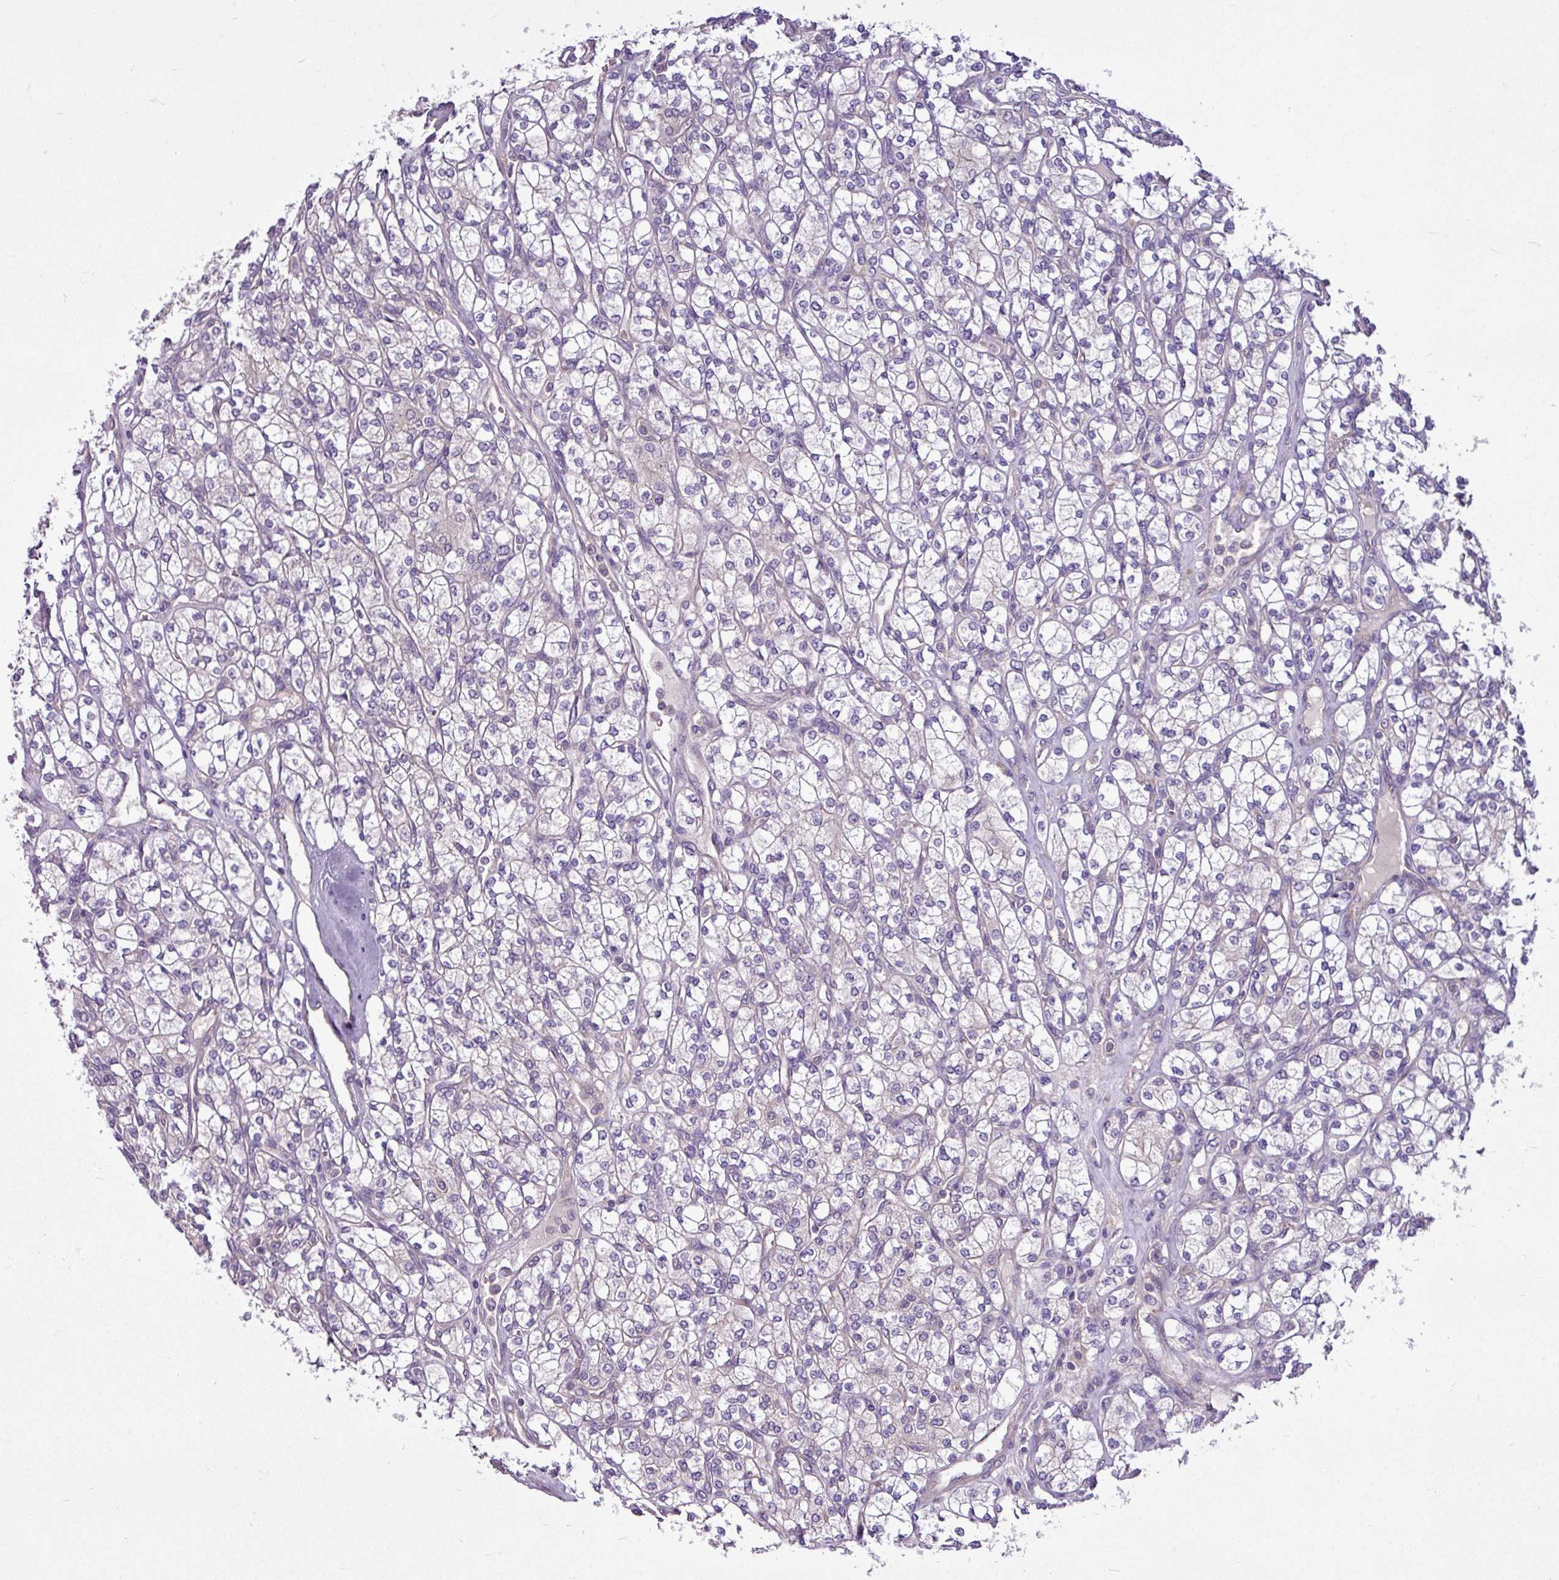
{"staining": {"intensity": "negative", "quantity": "none", "location": "none"}, "tissue": "renal cancer", "cell_type": "Tumor cells", "image_type": "cancer", "snomed": [{"axis": "morphology", "description": "Adenocarcinoma, NOS"}, {"axis": "topography", "description": "Kidney"}], "caption": "A high-resolution histopathology image shows immunohistochemistry (IHC) staining of renal cancer, which demonstrates no significant positivity in tumor cells. (DAB immunohistochemistry visualized using brightfield microscopy, high magnification).", "gene": "MROH2A", "patient": {"sex": "male", "age": 77}}